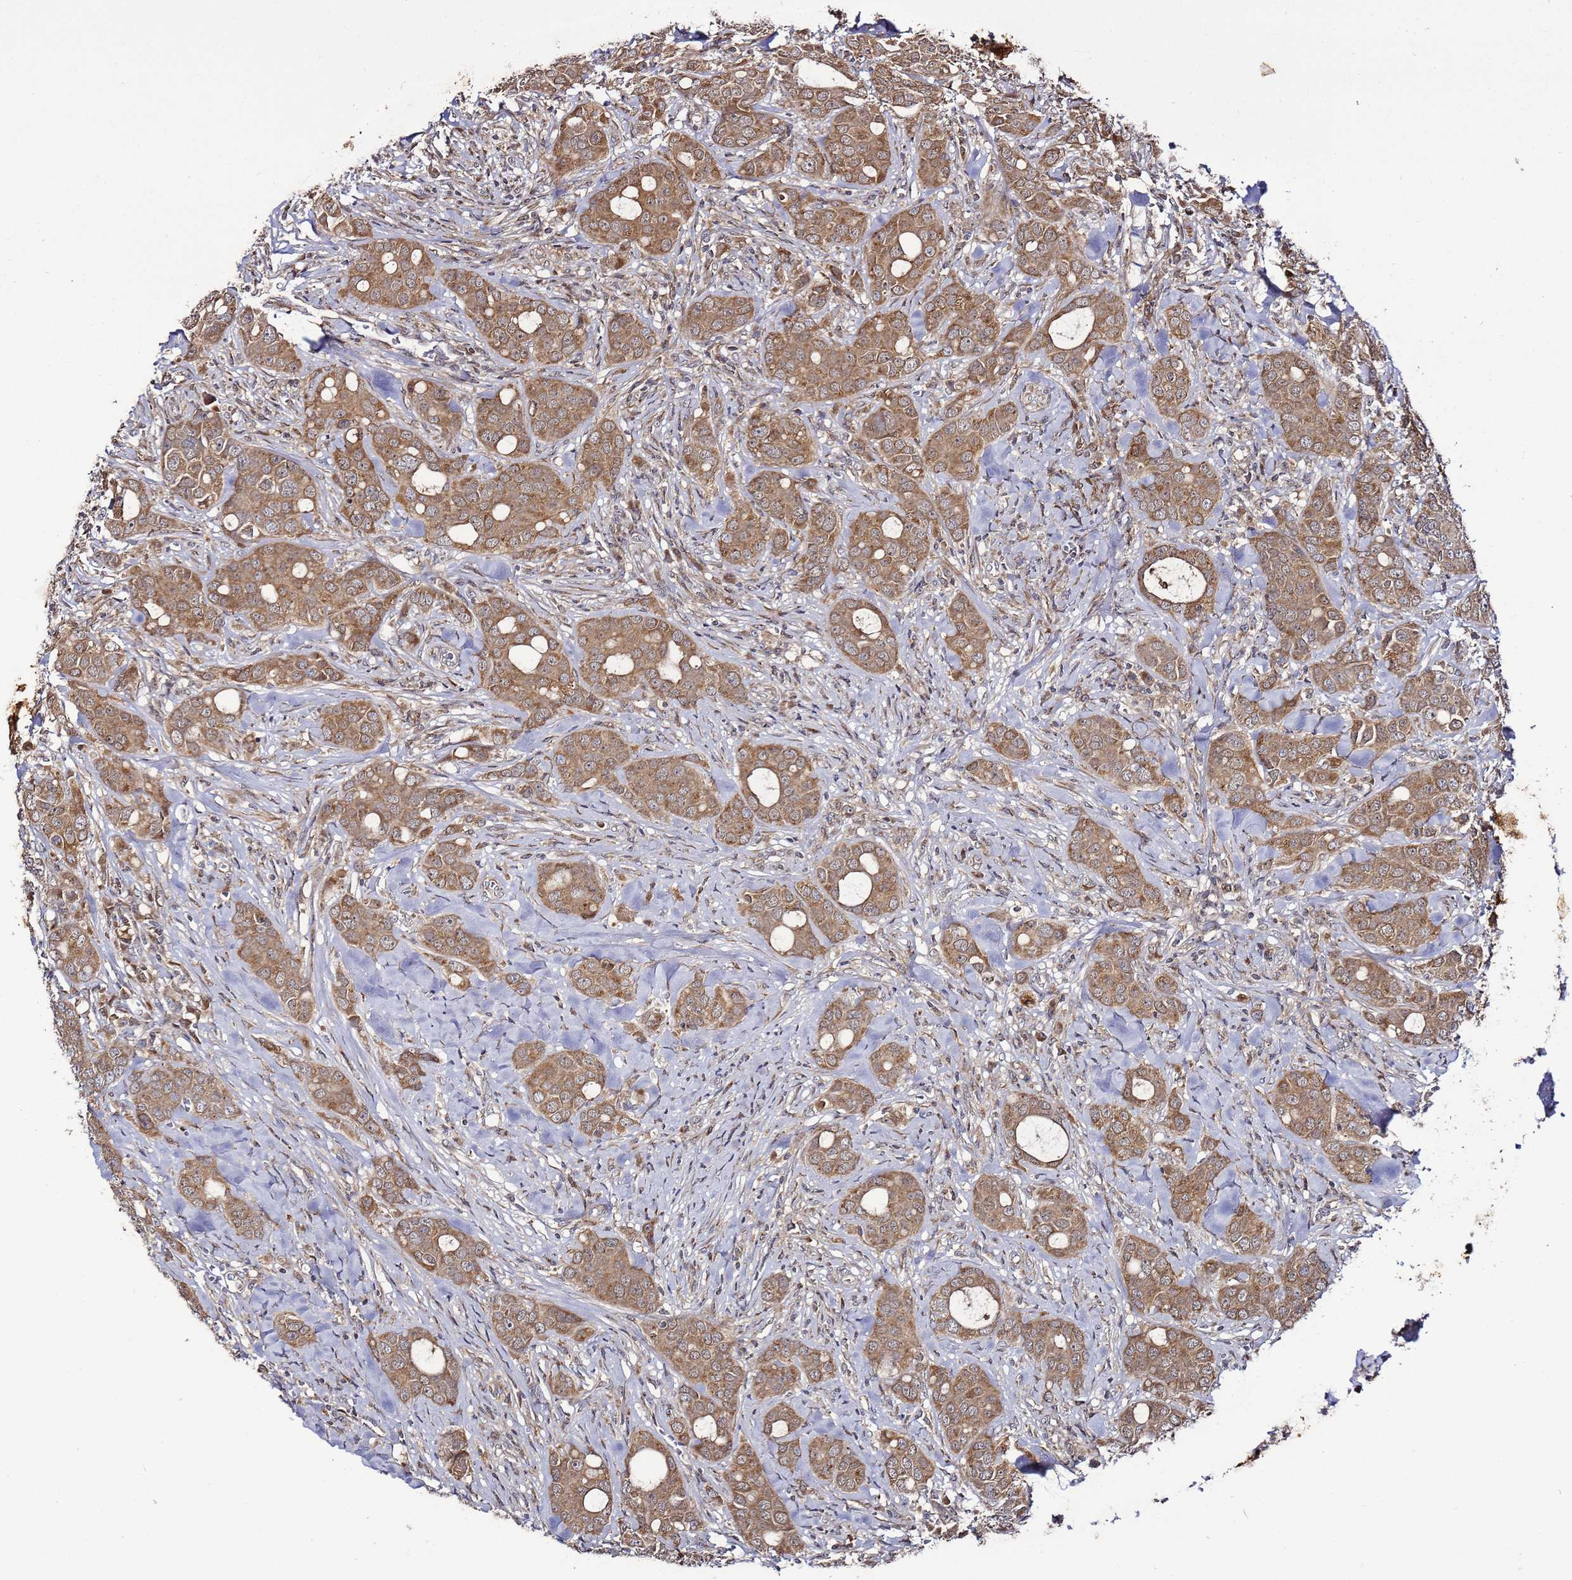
{"staining": {"intensity": "moderate", "quantity": ">75%", "location": "cytoplasmic/membranous"}, "tissue": "breast cancer", "cell_type": "Tumor cells", "image_type": "cancer", "snomed": [{"axis": "morphology", "description": "Duct carcinoma"}, {"axis": "topography", "description": "Breast"}], "caption": "Brown immunohistochemical staining in breast cancer (infiltrating ductal carcinoma) shows moderate cytoplasmic/membranous positivity in approximately >75% of tumor cells.", "gene": "TMEM176B", "patient": {"sex": "female", "age": 43}}